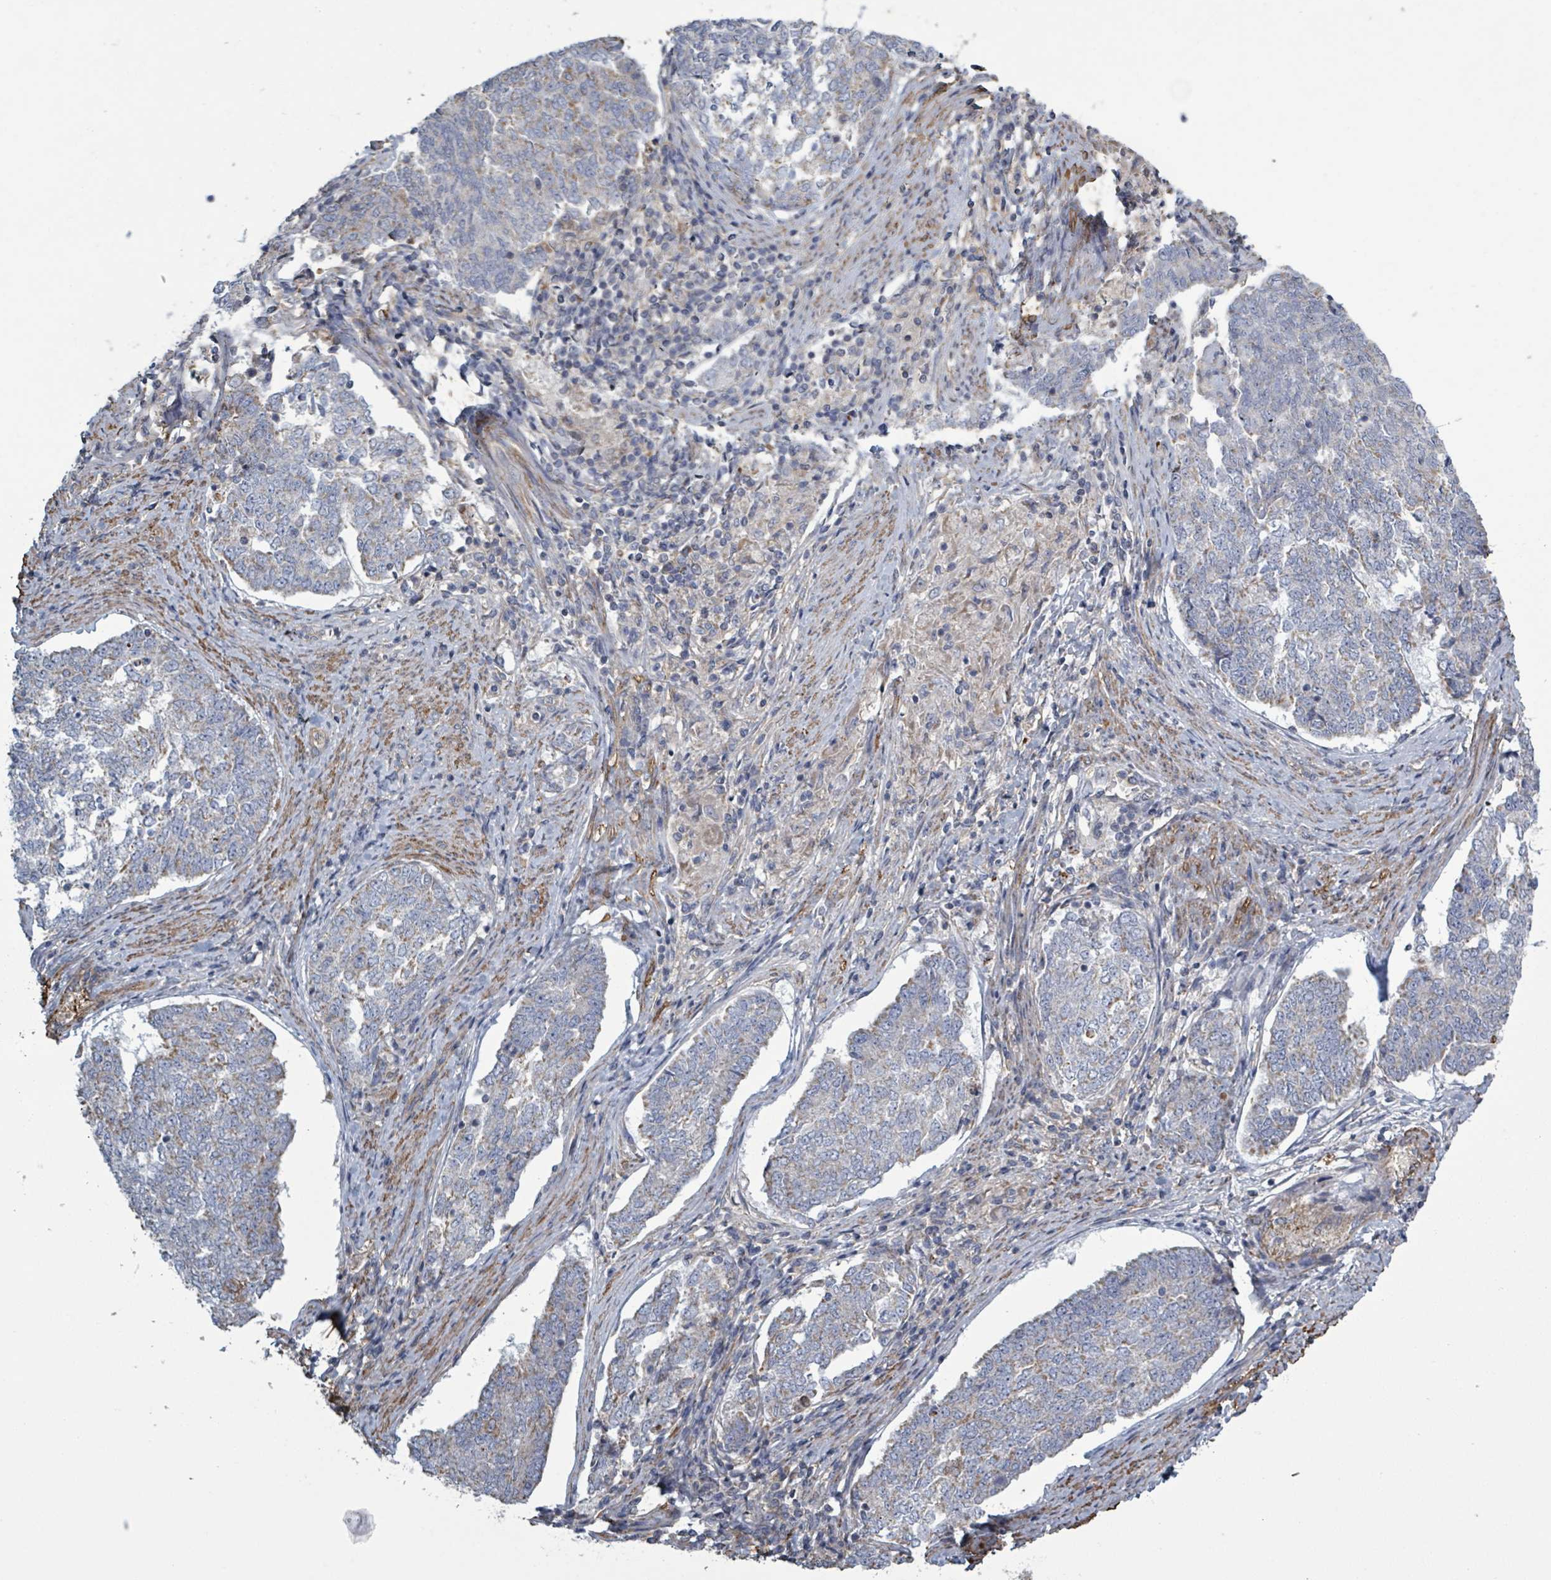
{"staining": {"intensity": "weak", "quantity": "25%-75%", "location": "cytoplasmic/membranous"}, "tissue": "endometrial cancer", "cell_type": "Tumor cells", "image_type": "cancer", "snomed": [{"axis": "morphology", "description": "Adenocarcinoma, NOS"}, {"axis": "topography", "description": "Endometrium"}], "caption": "Human endometrial cancer (adenocarcinoma) stained with a brown dye exhibits weak cytoplasmic/membranous positive expression in approximately 25%-75% of tumor cells.", "gene": "ADCK1", "patient": {"sex": "female", "age": 80}}